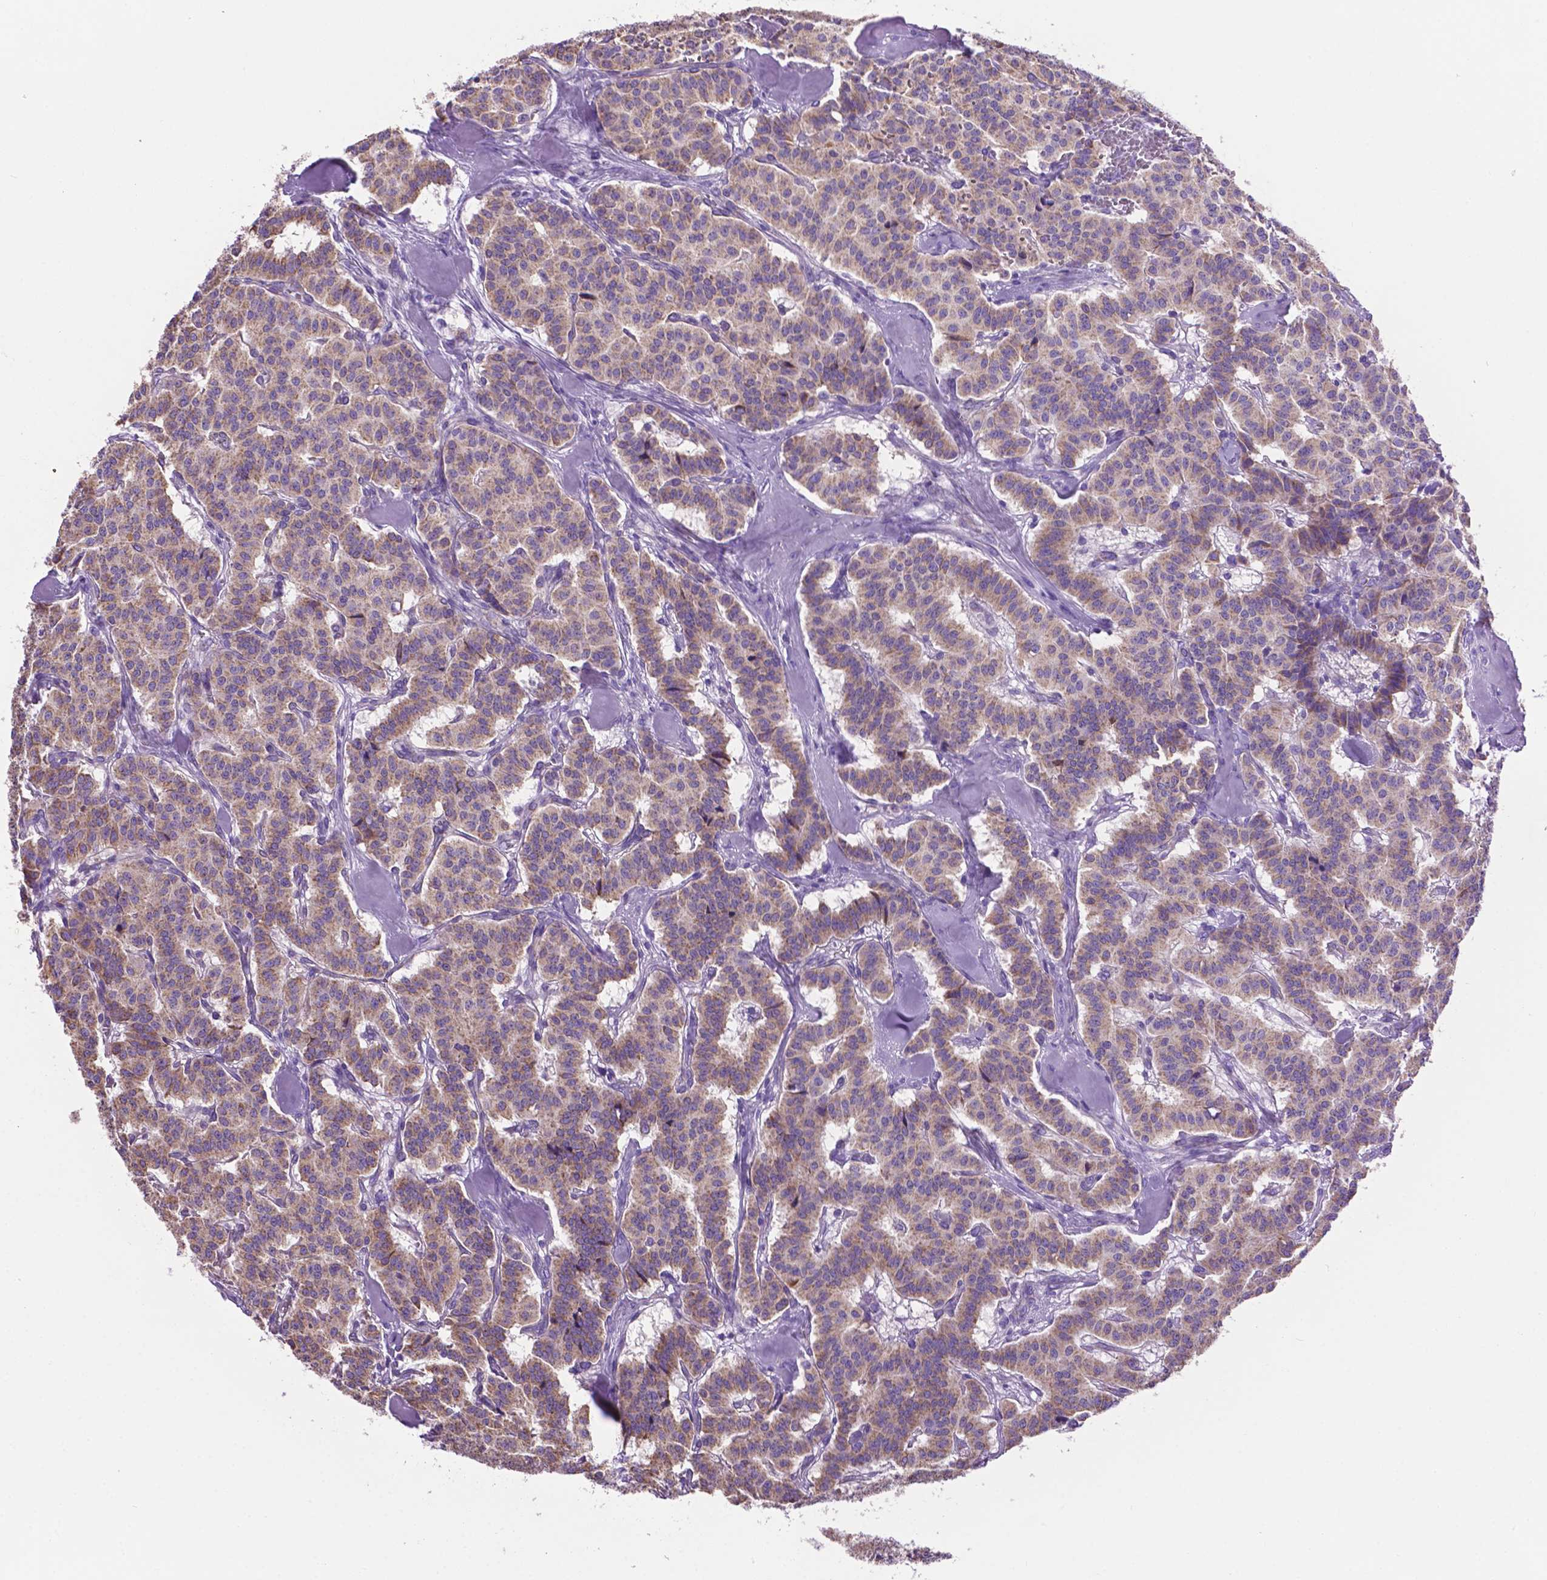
{"staining": {"intensity": "weak", "quantity": ">75%", "location": "cytoplasmic/membranous"}, "tissue": "carcinoid", "cell_type": "Tumor cells", "image_type": "cancer", "snomed": [{"axis": "morphology", "description": "Normal tissue, NOS"}, {"axis": "morphology", "description": "Carcinoid, malignant, NOS"}, {"axis": "topography", "description": "Lung"}], "caption": "Carcinoid was stained to show a protein in brown. There is low levels of weak cytoplasmic/membranous expression in about >75% of tumor cells.", "gene": "PHYHIP", "patient": {"sex": "female", "age": 46}}